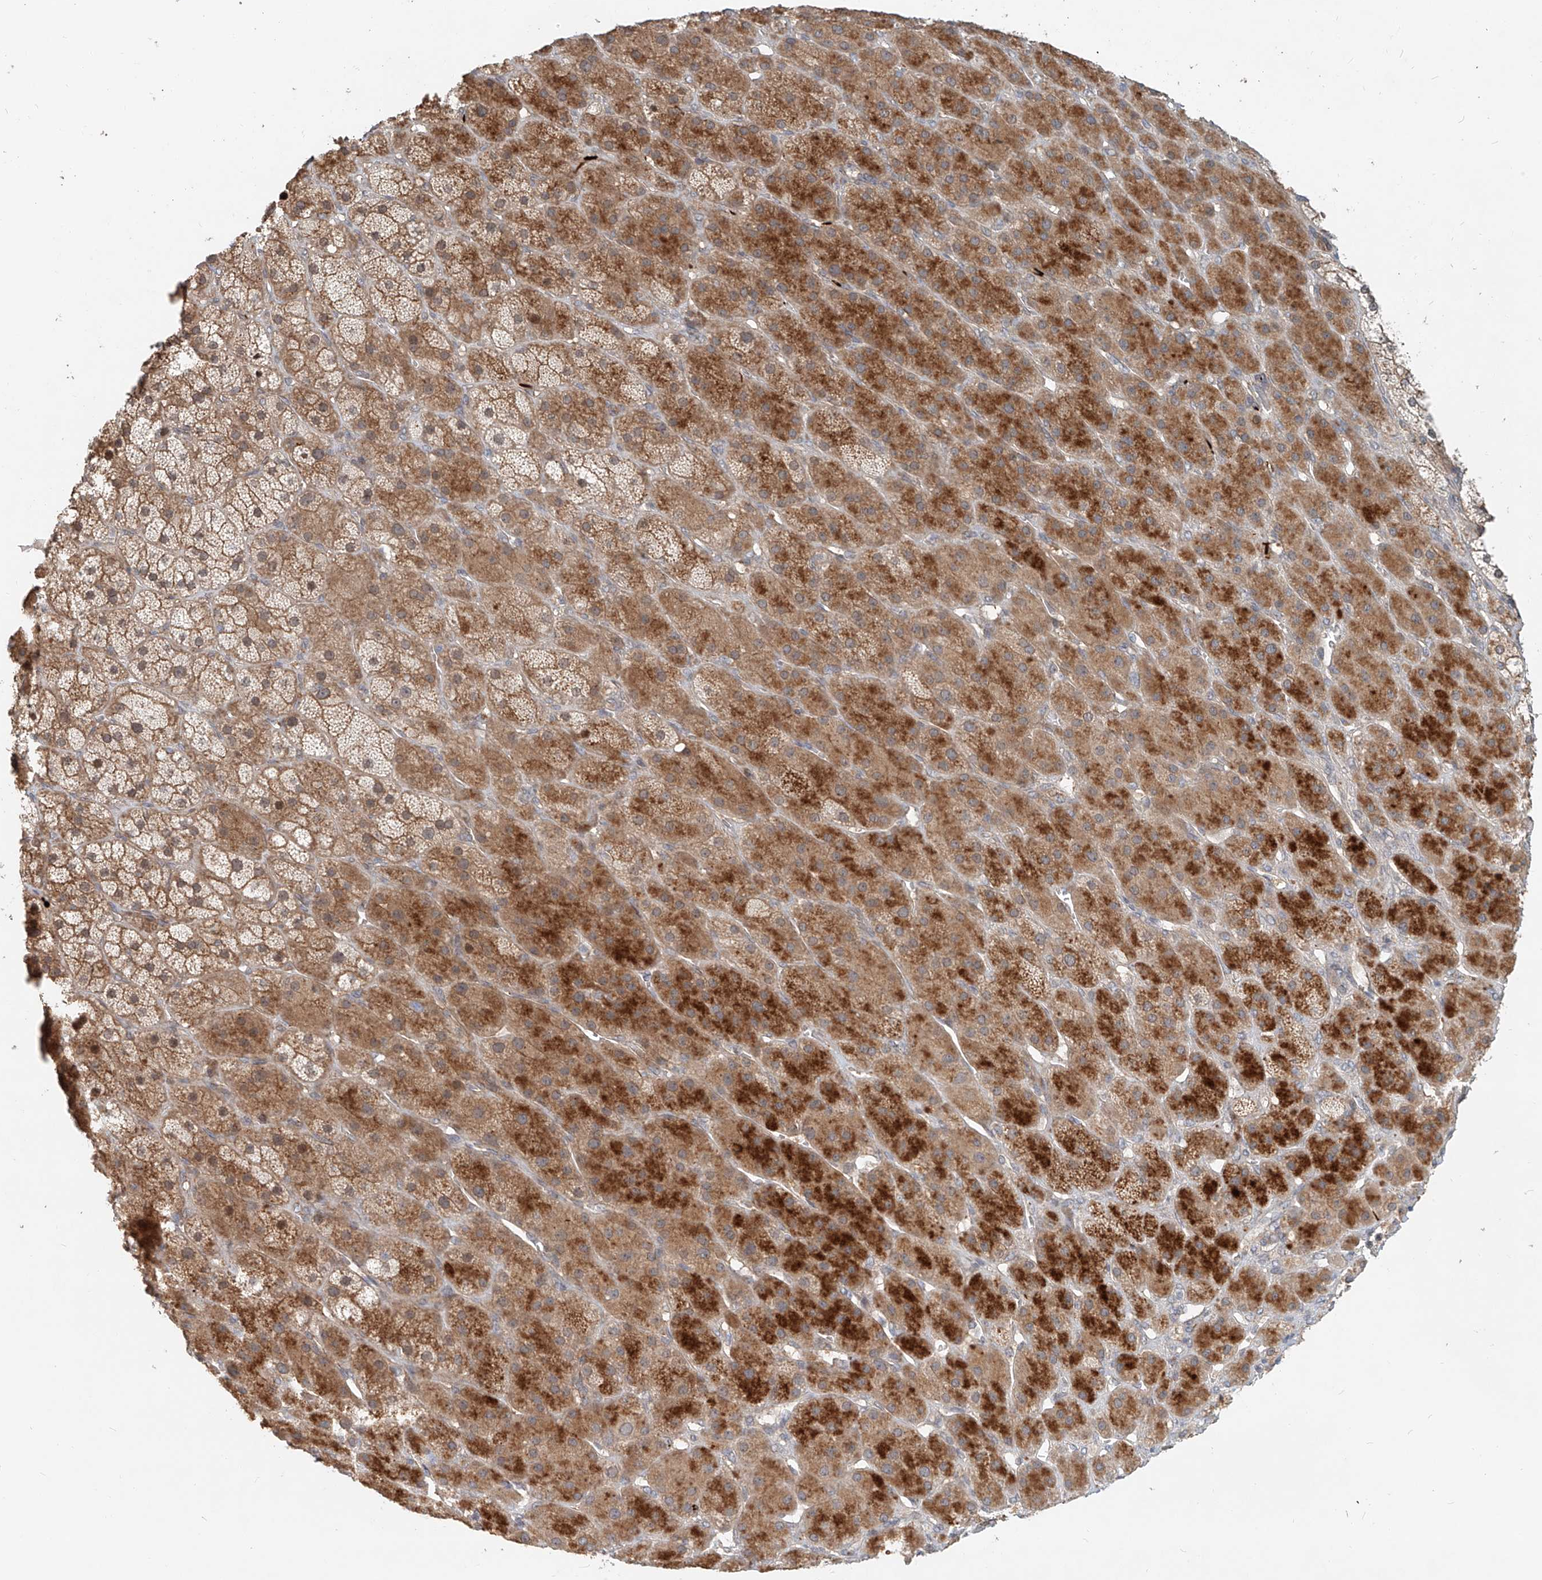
{"staining": {"intensity": "strong", "quantity": "25%-75%", "location": "cytoplasmic/membranous"}, "tissue": "adrenal gland", "cell_type": "Glandular cells", "image_type": "normal", "snomed": [{"axis": "morphology", "description": "Normal tissue, NOS"}, {"axis": "topography", "description": "Adrenal gland"}], "caption": "Benign adrenal gland exhibits strong cytoplasmic/membranous positivity in approximately 25%-75% of glandular cells Nuclei are stained in blue..", "gene": "SASH1", "patient": {"sex": "male", "age": 61}}